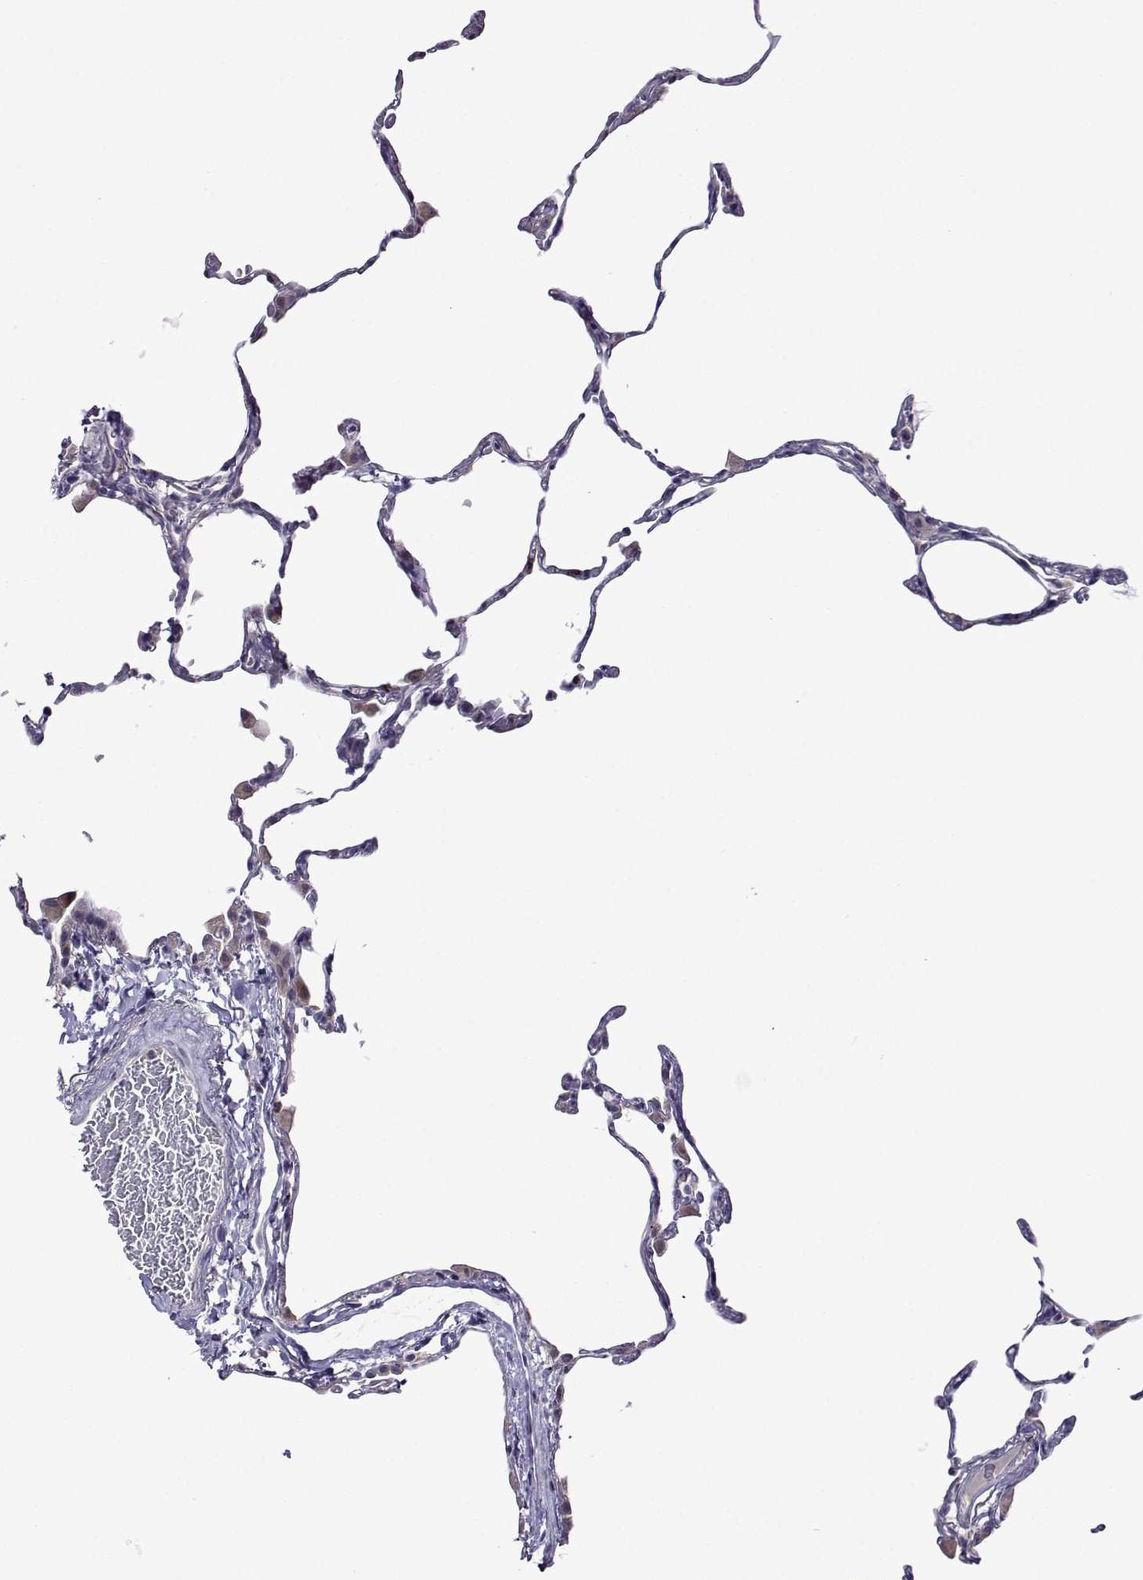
{"staining": {"intensity": "negative", "quantity": "none", "location": "none"}, "tissue": "lung", "cell_type": "Alveolar cells", "image_type": "normal", "snomed": [{"axis": "morphology", "description": "Normal tissue, NOS"}, {"axis": "topography", "description": "Lung"}], "caption": "DAB immunohistochemical staining of normal lung shows no significant staining in alveolar cells. (Stains: DAB (3,3'-diaminobenzidine) immunohistochemistry with hematoxylin counter stain, Microscopy: brightfield microscopy at high magnification).", "gene": "SULT2A1", "patient": {"sex": "female", "age": 57}}